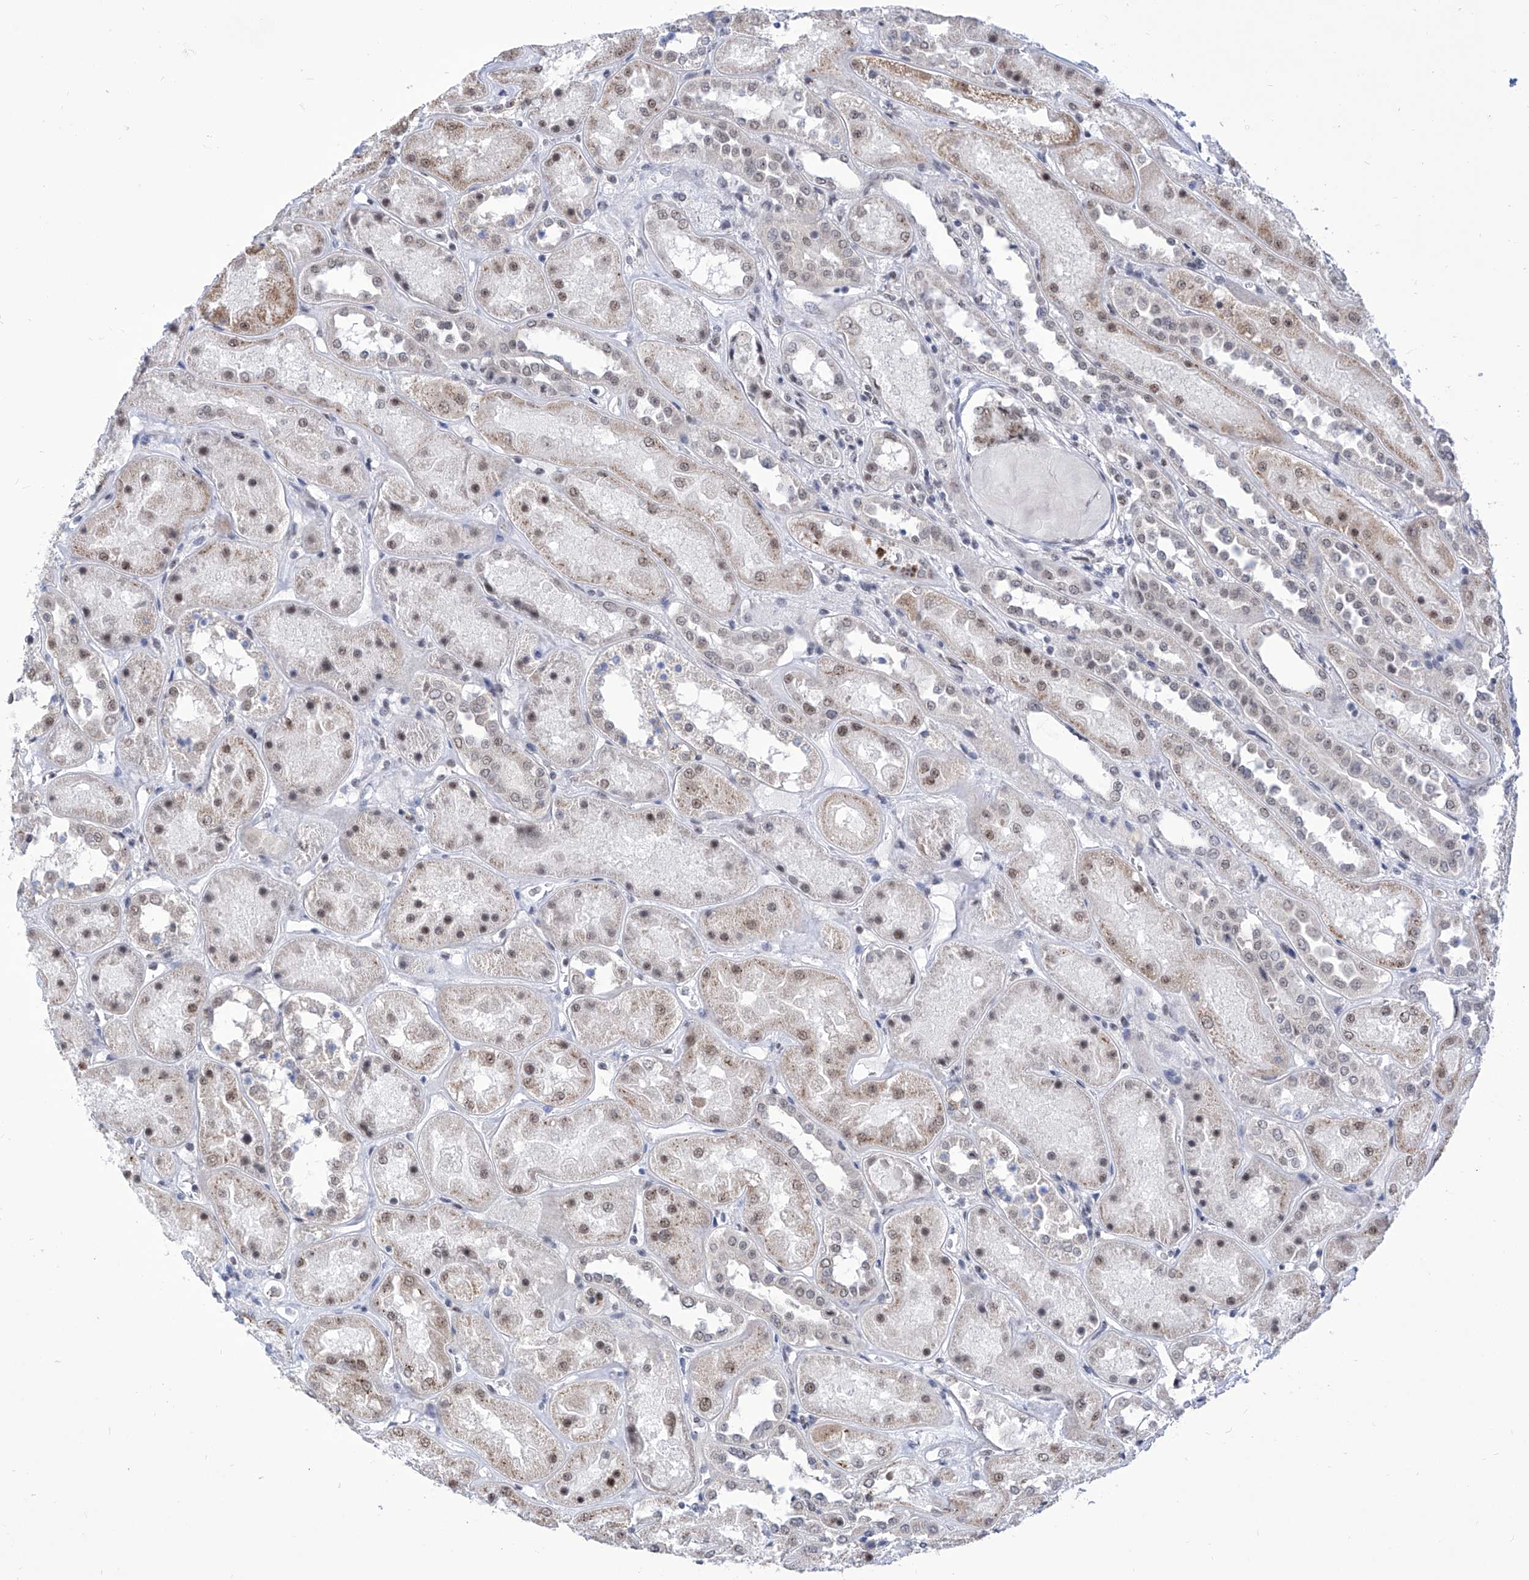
{"staining": {"intensity": "moderate", "quantity": "25%-75%", "location": "cytoplasmic/membranous,nuclear"}, "tissue": "kidney", "cell_type": "Cells in glomeruli", "image_type": "normal", "snomed": [{"axis": "morphology", "description": "Normal tissue, NOS"}, {"axis": "topography", "description": "Kidney"}], "caption": "High-power microscopy captured an immunohistochemistry (IHC) micrograph of unremarkable kidney, revealing moderate cytoplasmic/membranous,nuclear expression in about 25%-75% of cells in glomeruli. (Stains: DAB (3,3'-diaminobenzidine) in brown, nuclei in blue, Microscopy: brightfield microscopy at high magnification).", "gene": "SART1", "patient": {"sex": "male", "age": 70}}